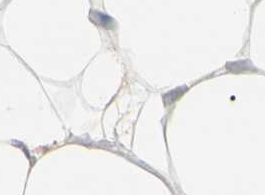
{"staining": {"intensity": "negative", "quantity": "none", "location": "none"}, "tissue": "adipose tissue", "cell_type": "Adipocytes", "image_type": "normal", "snomed": [{"axis": "morphology", "description": "Normal tissue, NOS"}, {"axis": "topography", "description": "Breast"}, {"axis": "topography", "description": "Adipose tissue"}], "caption": "Adipocytes are negative for protein expression in normal human adipose tissue. (DAB (3,3'-diaminobenzidine) IHC visualized using brightfield microscopy, high magnification).", "gene": "PRSS21", "patient": {"sex": "female", "age": 25}}